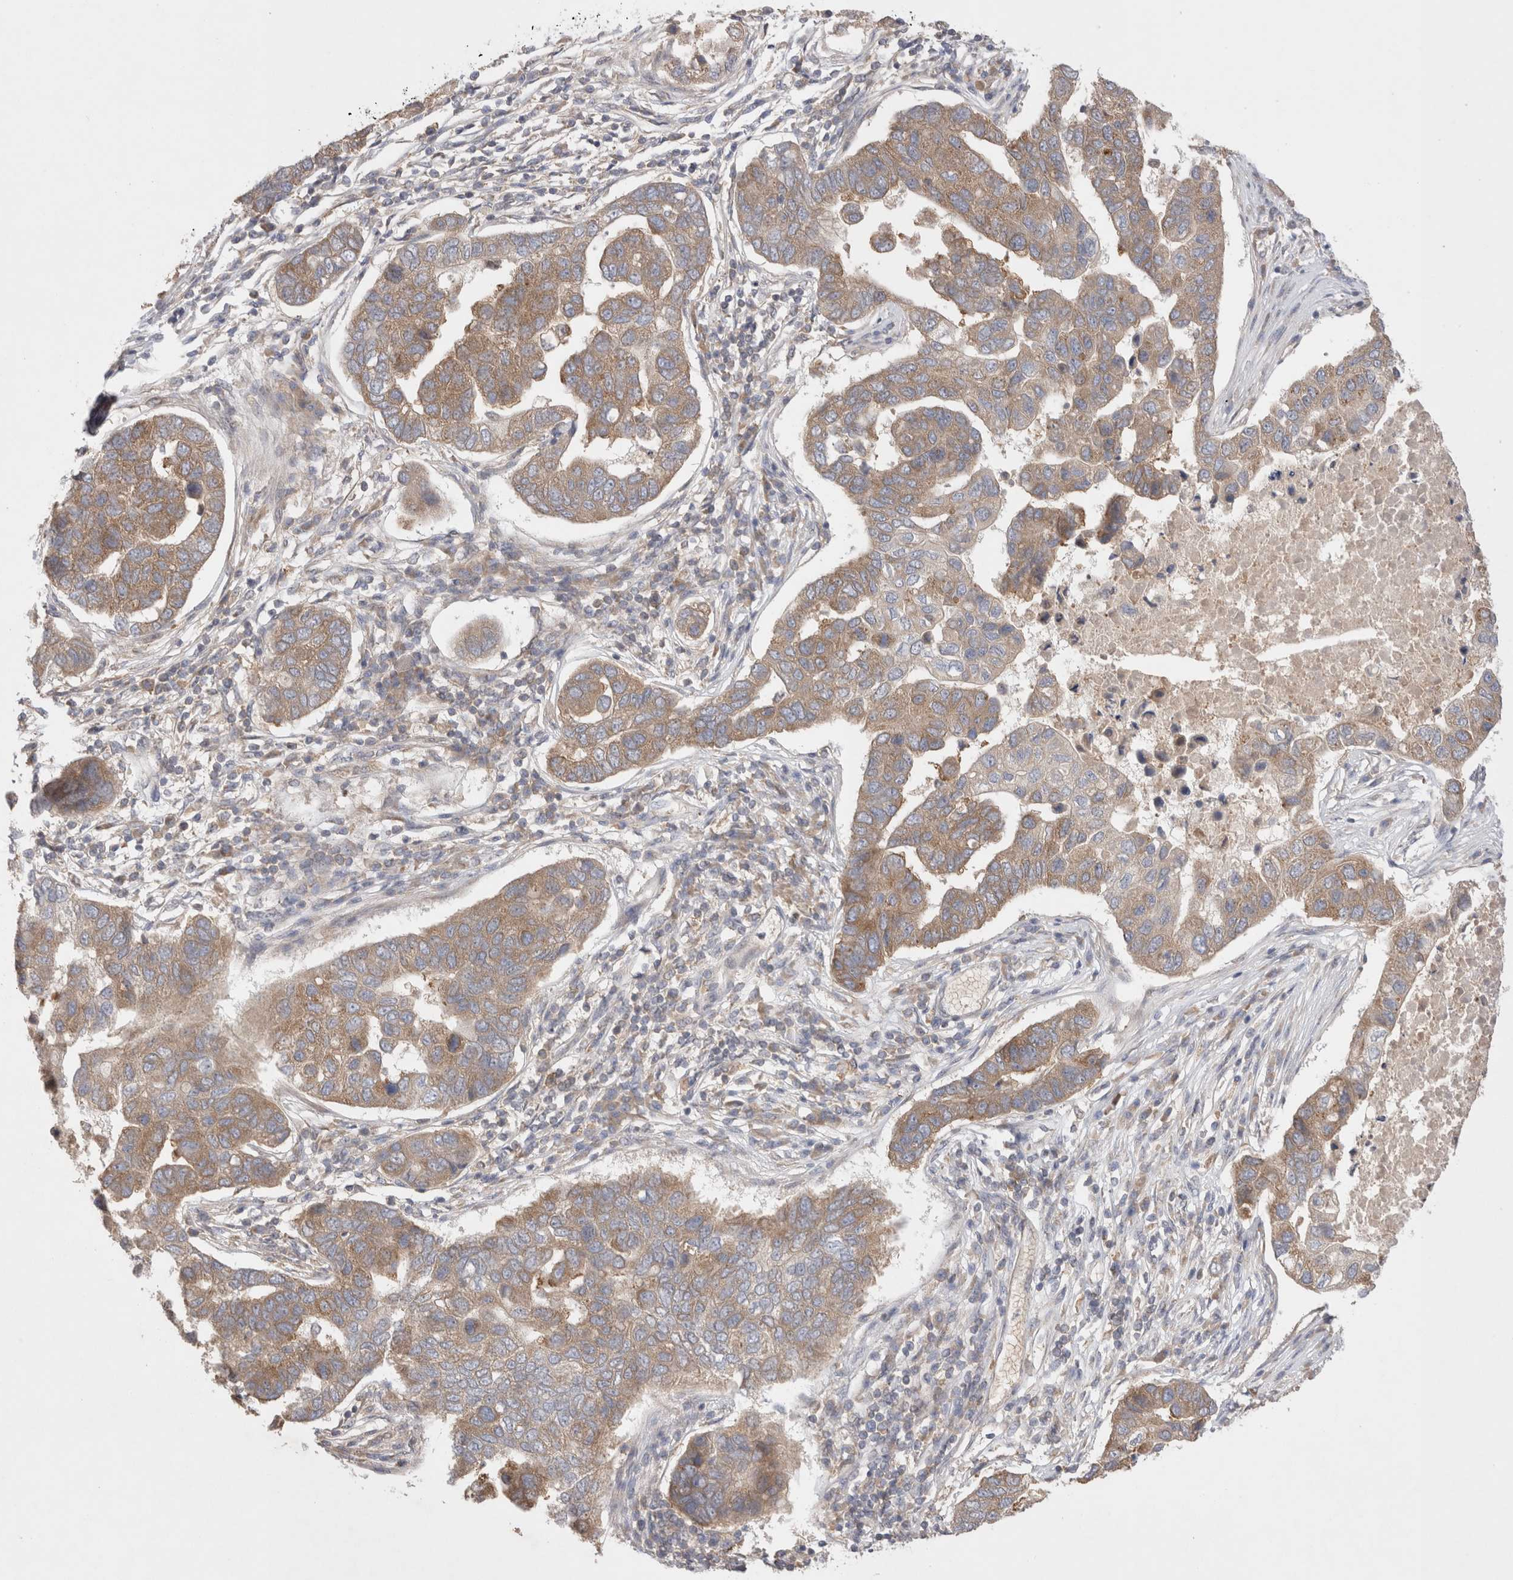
{"staining": {"intensity": "moderate", "quantity": ">75%", "location": "cytoplasmic/membranous"}, "tissue": "pancreatic cancer", "cell_type": "Tumor cells", "image_type": "cancer", "snomed": [{"axis": "morphology", "description": "Adenocarcinoma, NOS"}, {"axis": "topography", "description": "Pancreas"}], "caption": "Pancreatic adenocarcinoma tissue displays moderate cytoplasmic/membranous staining in about >75% of tumor cells", "gene": "EIF3E", "patient": {"sex": "female", "age": 61}}